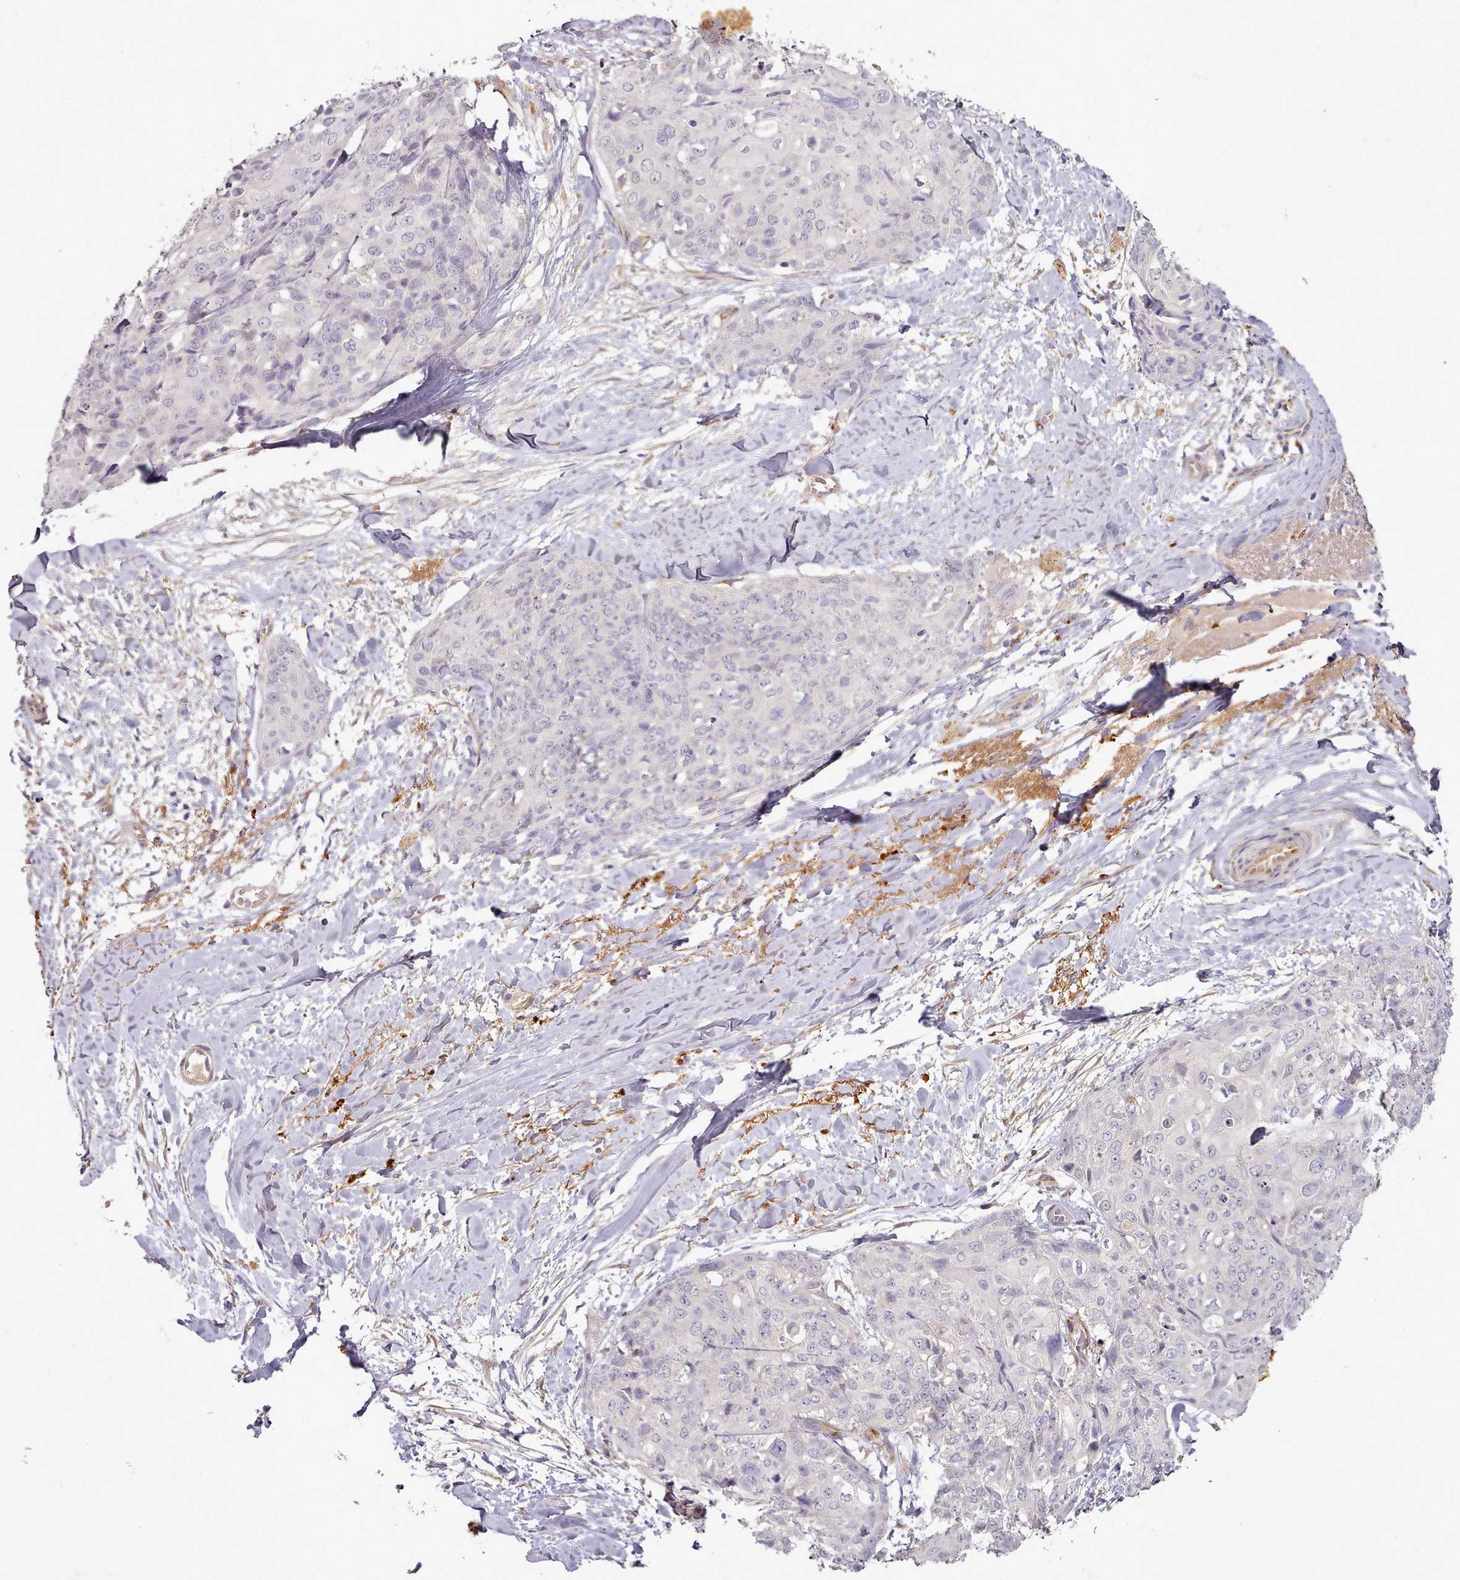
{"staining": {"intensity": "negative", "quantity": "none", "location": "none"}, "tissue": "skin cancer", "cell_type": "Tumor cells", "image_type": "cancer", "snomed": [{"axis": "morphology", "description": "Squamous cell carcinoma, NOS"}, {"axis": "topography", "description": "Skin"}, {"axis": "topography", "description": "Vulva"}], "caption": "Protein analysis of squamous cell carcinoma (skin) displays no significant expression in tumor cells.", "gene": "C1QTNF5", "patient": {"sex": "female", "age": 85}}